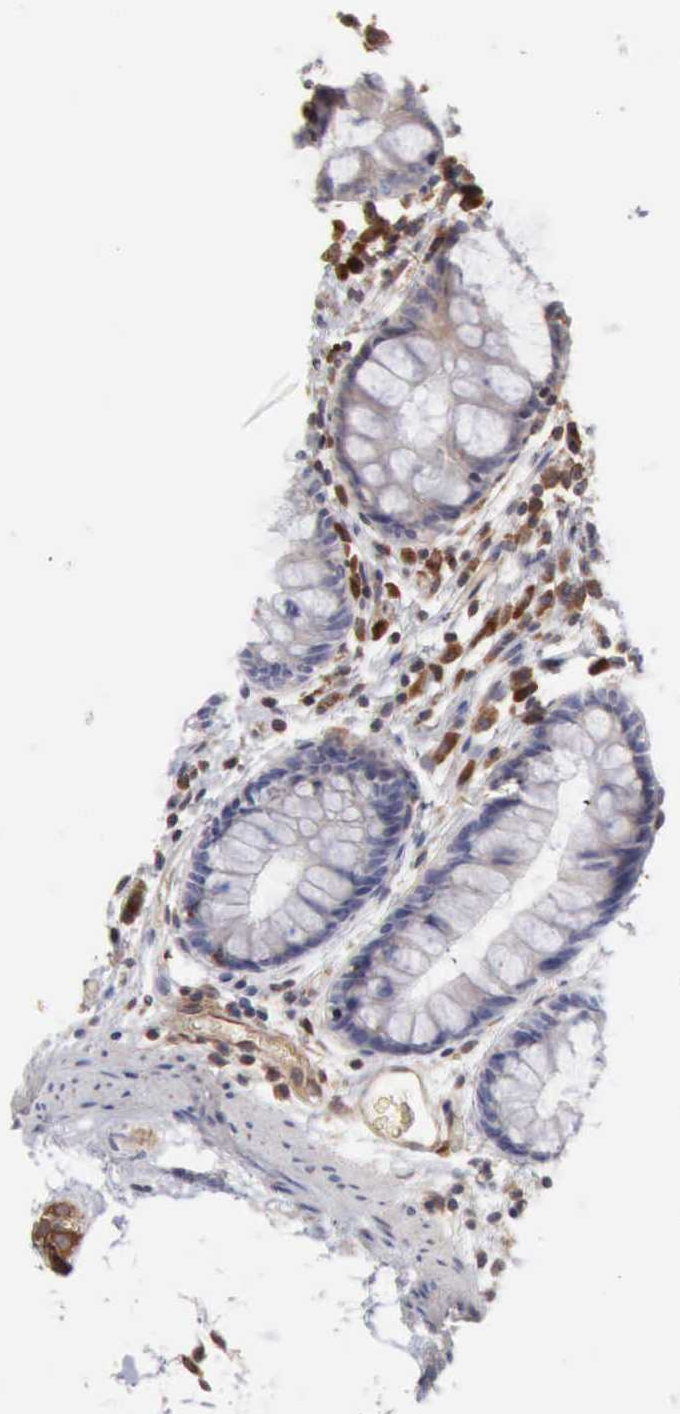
{"staining": {"intensity": "moderate", "quantity": ">75%", "location": "cytoplasmic/membranous"}, "tissue": "colon", "cell_type": "Endothelial cells", "image_type": "normal", "snomed": [{"axis": "morphology", "description": "Normal tissue, NOS"}, {"axis": "topography", "description": "Smooth muscle"}, {"axis": "topography", "description": "Colon"}], "caption": "Immunohistochemical staining of benign human colon exhibits >75% levels of moderate cytoplasmic/membranous protein staining in about >75% of endothelial cells. (DAB IHC, brown staining for protein, blue staining for nuclei).", "gene": "APOL2", "patient": {"sex": "male", "age": 67}}